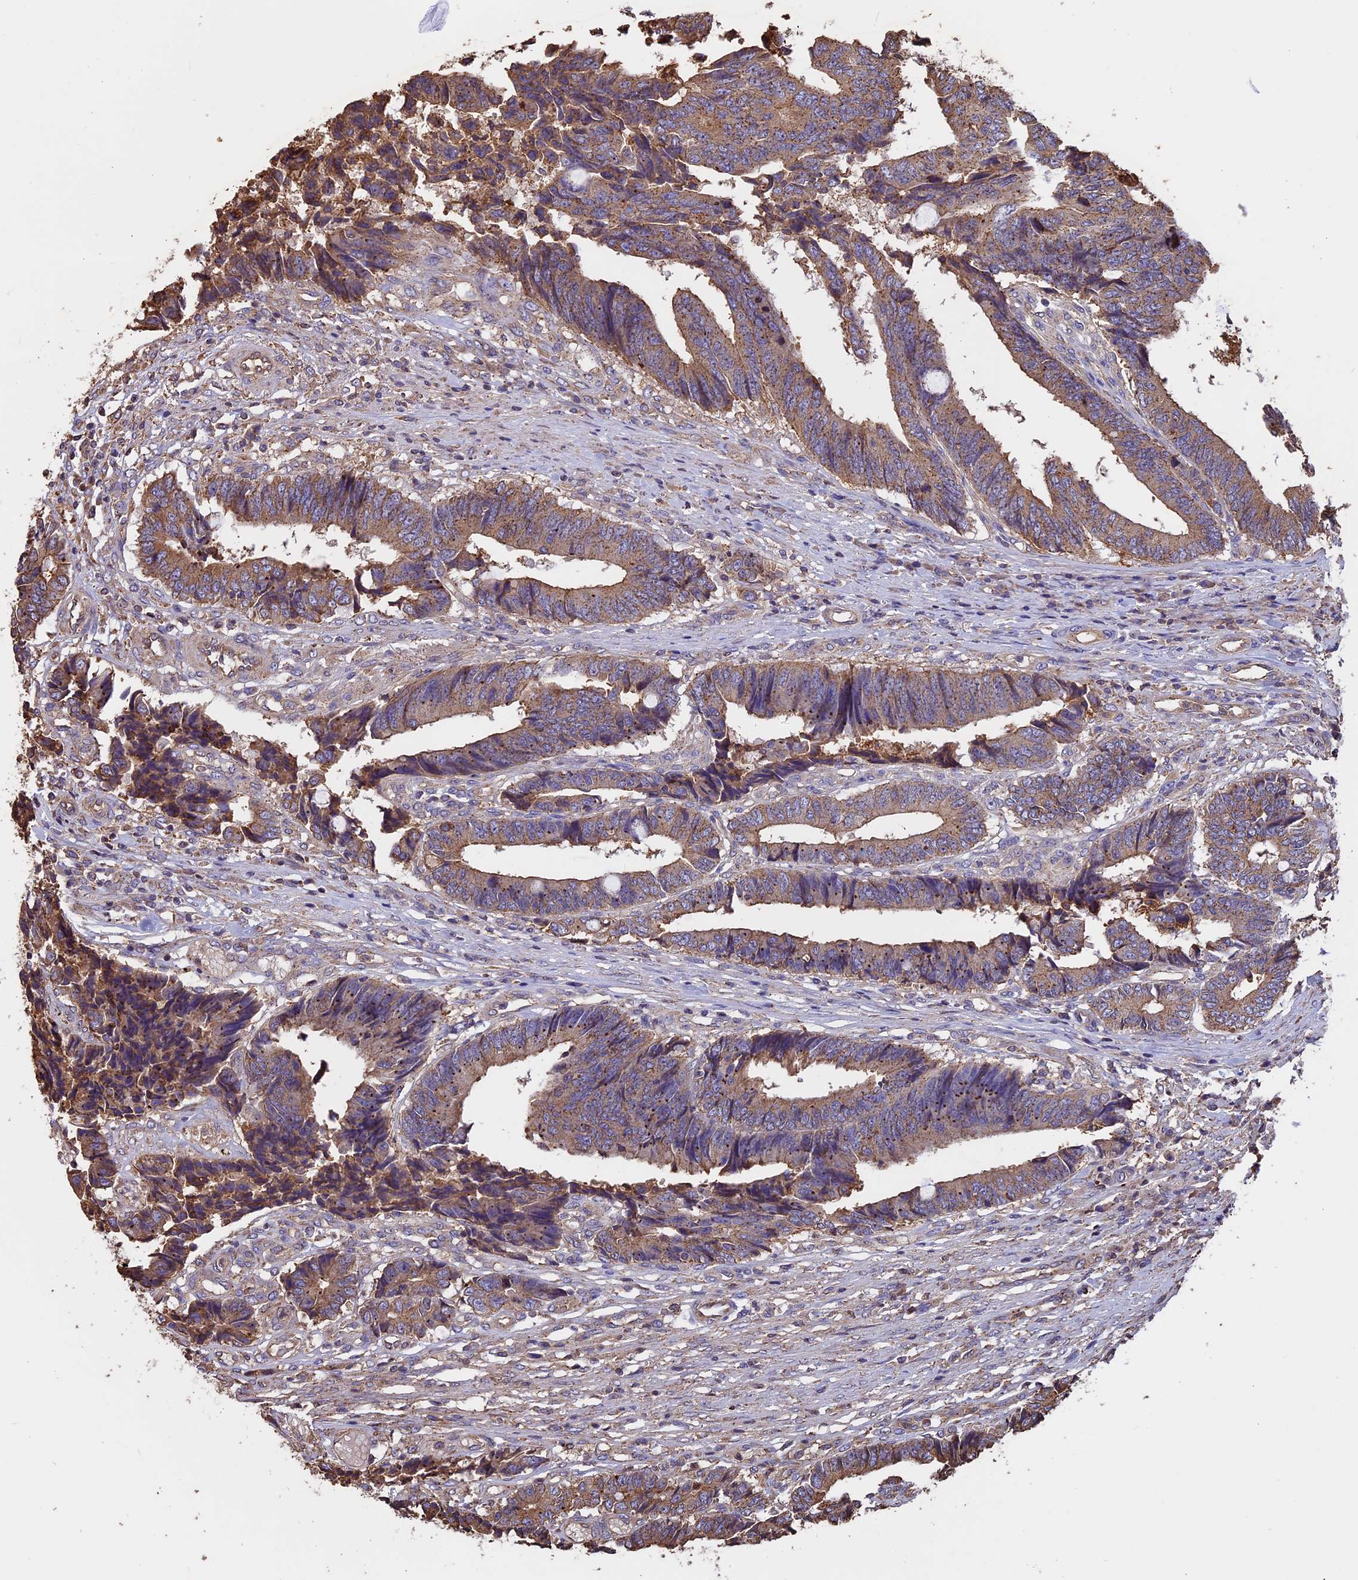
{"staining": {"intensity": "moderate", "quantity": ">75%", "location": "cytoplasmic/membranous"}, "tissue": "colorectal cancer", "cell_type": "Tumor cells", "image_type": "cancer", "snomed": [{"axis": "morphology", "description": "Adenocarcinoma, NOS"}, {"axis": "topography", "description": "Rectum"}], "caption": "IHC histopathology image of human colorectal cancer stained for a protein (brown), which exhibits medium levels of moderate cytoplasmic/membranous positivity in about >75% of tumor cells.", "gene": "CHMP2A", "patient": {"sex": "male", "age": 84}}